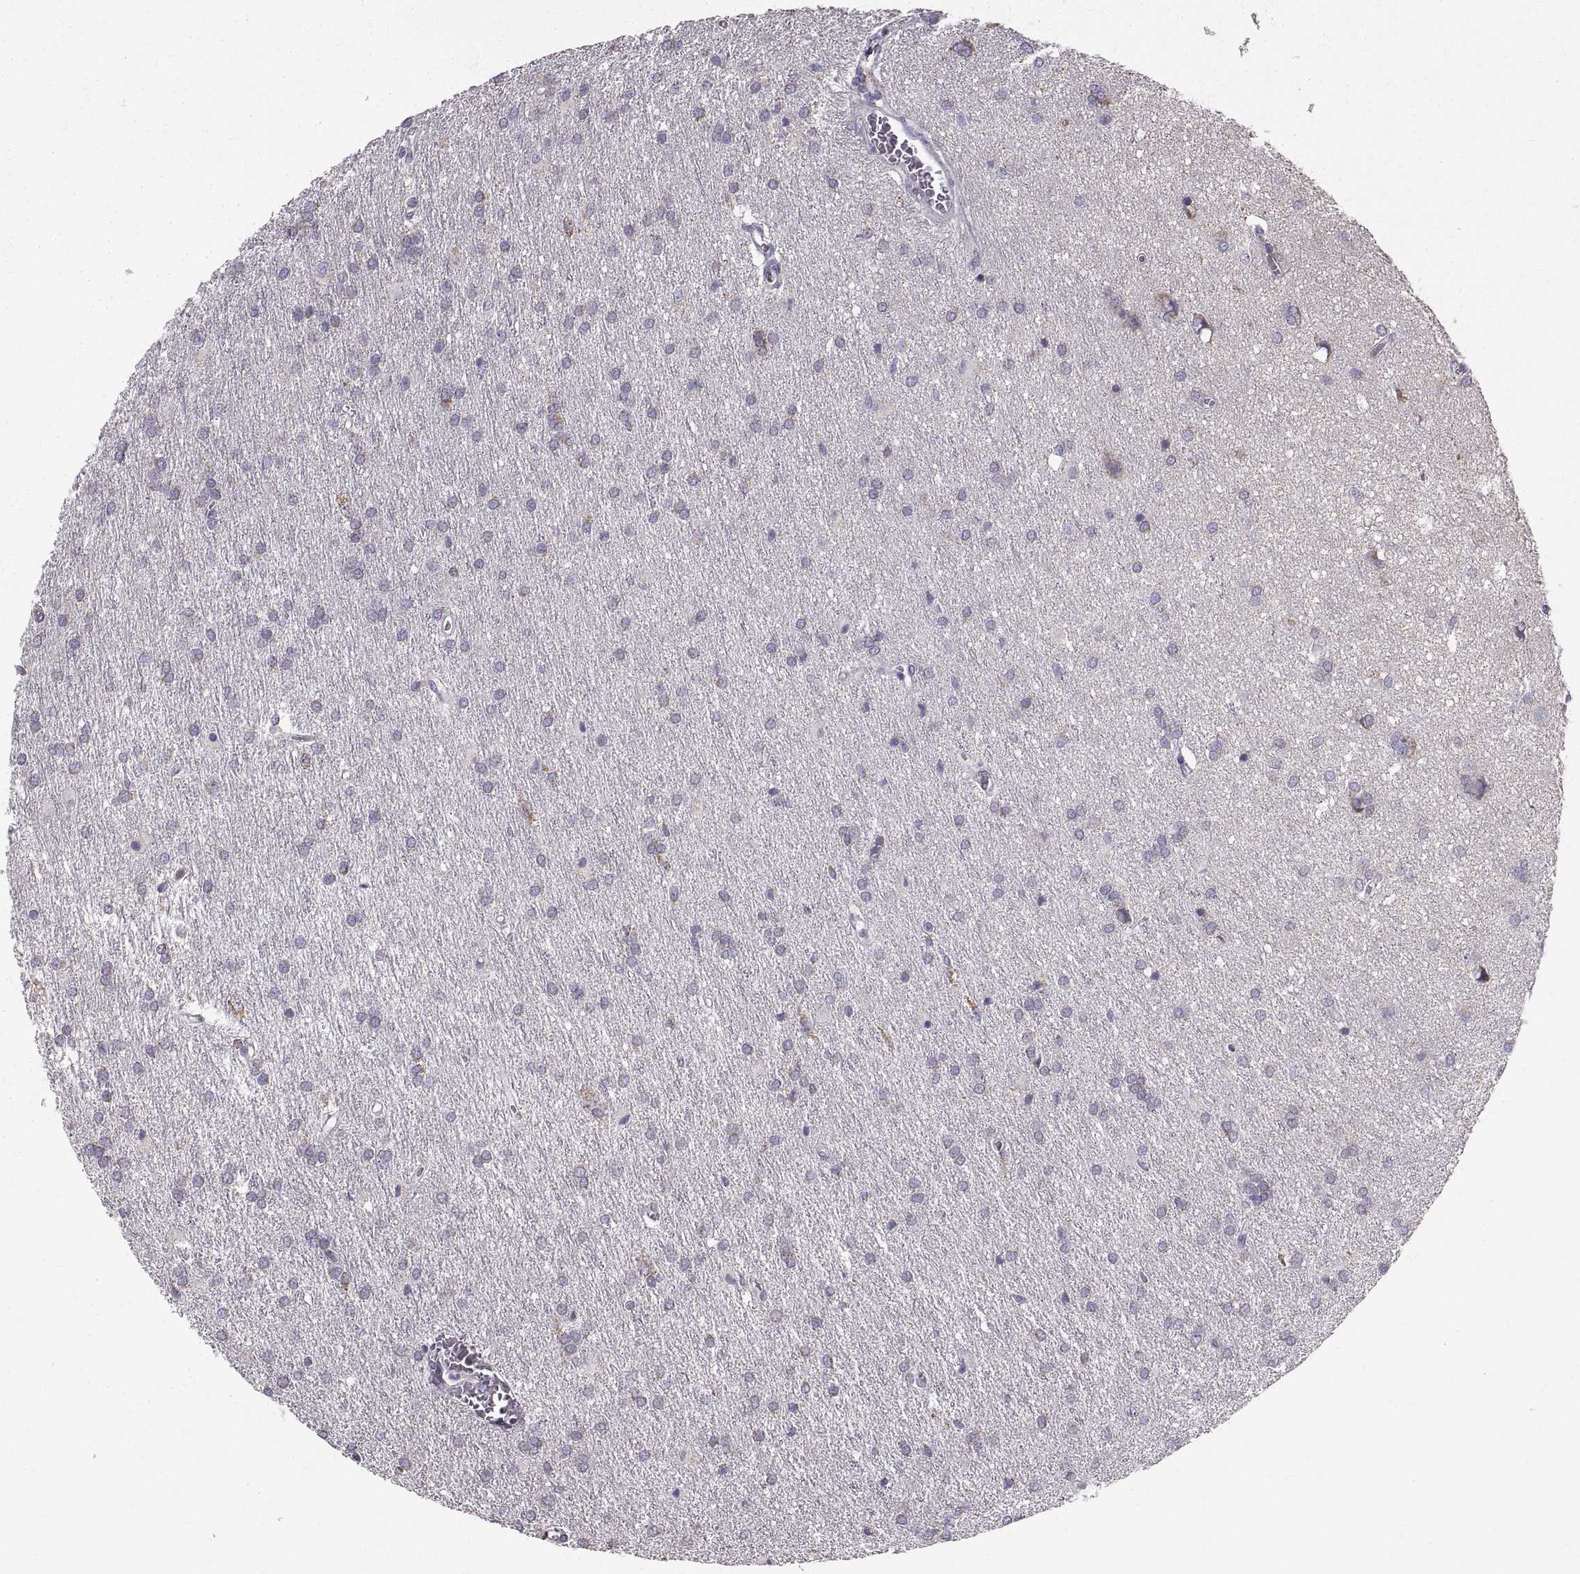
{"staining": {"intensity": "negative", "quantity": "none", "location": "none"}, "tissue": "glioma", "cell_type": "Tumor cells", "image_type": "cancer", "snomed": [{"axis": "morphology", "description": "Glioma, malignant, Low grade"}, {"axis": "topography", "description": "Brain"}], "caption": "Malignant glioma (low-grade) was stained to show a protein in brown. There is no significant staining in tumor cells.", "gene": "STMND1", "patient": {"sex": "female", "age": 32}}